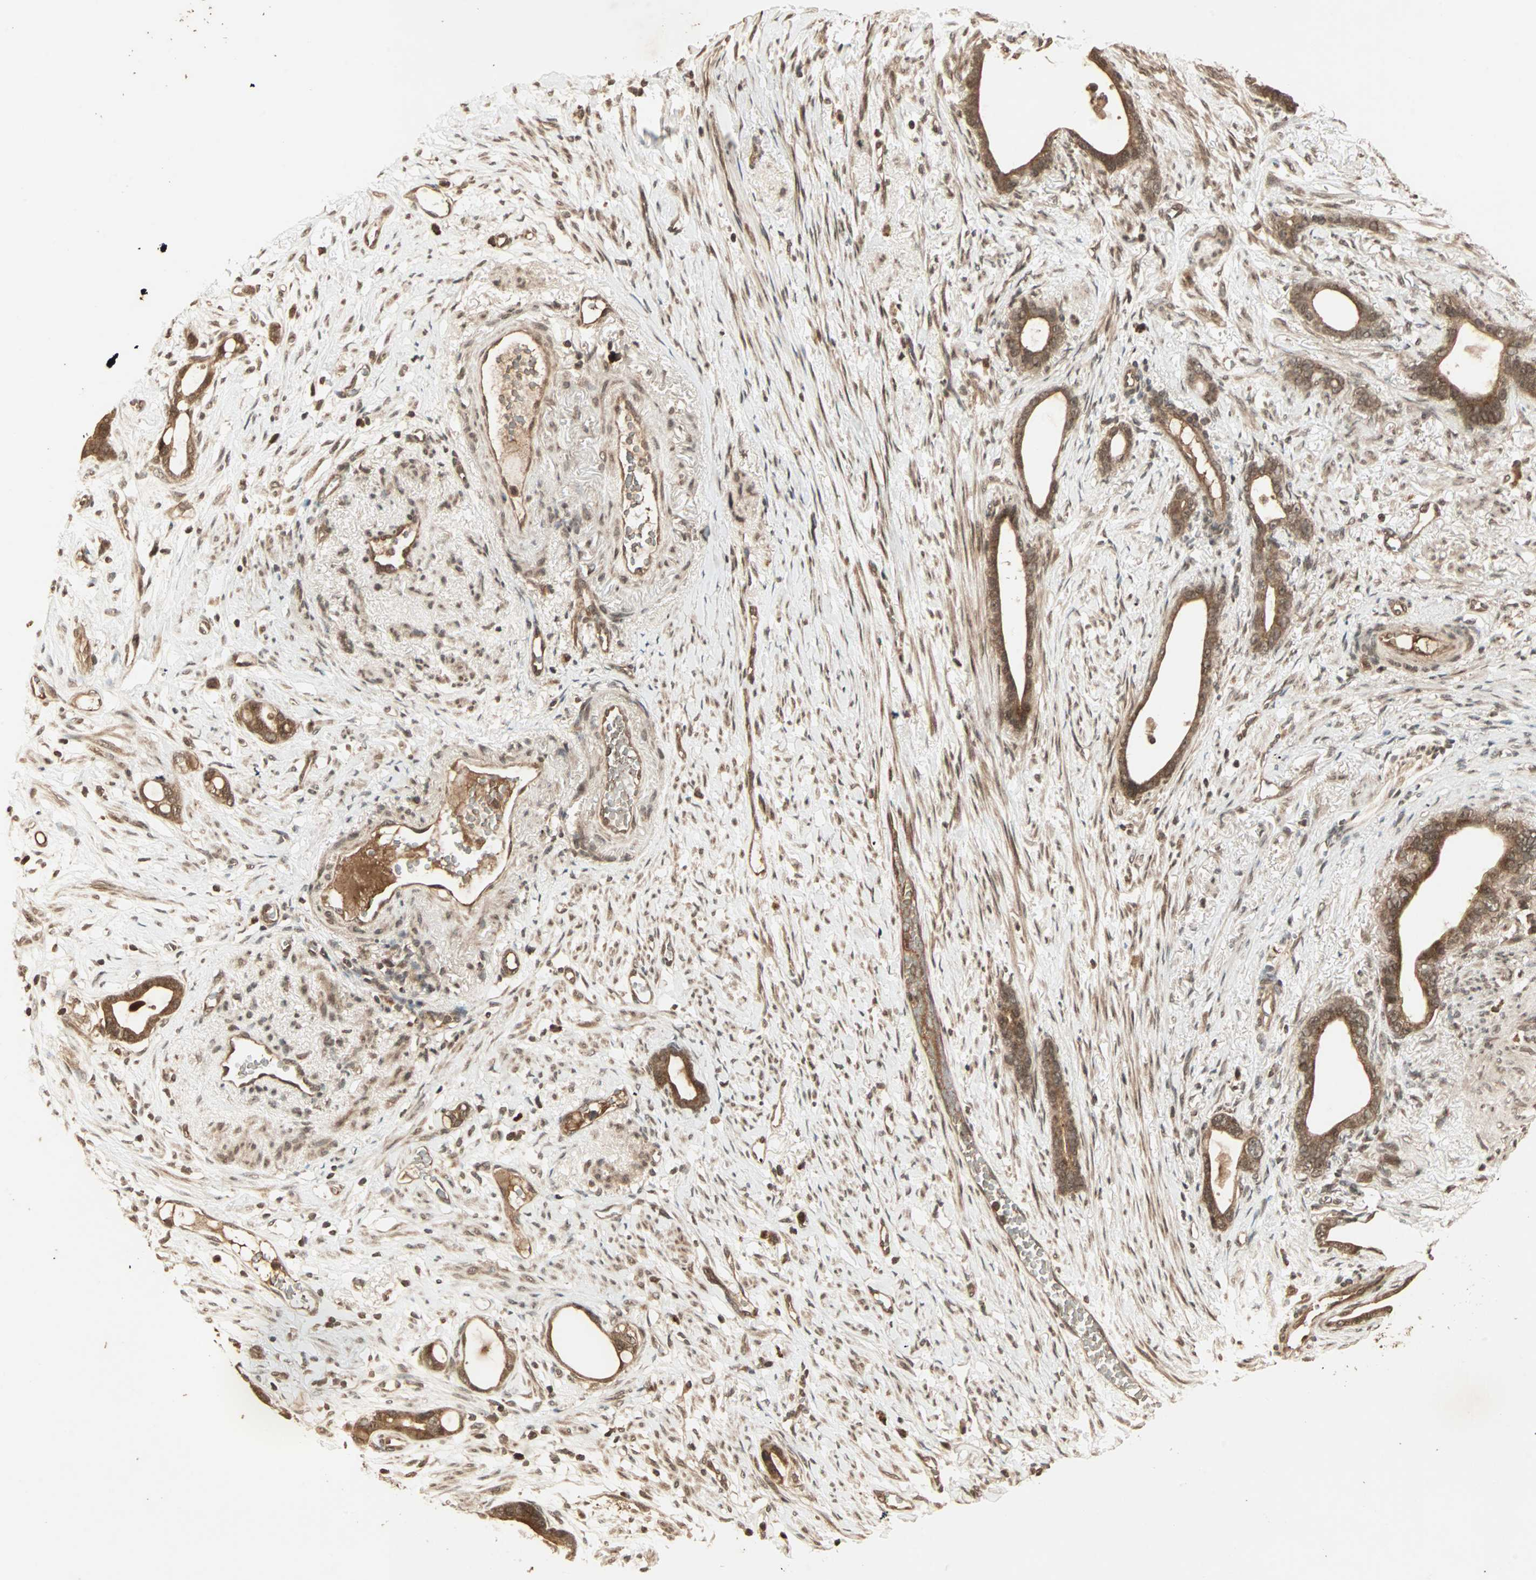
{"staining": {"intensity": "moderate", "quantity": ">75%", "location": "cytoplasmic/membranous,nuclear"}, "tissue": "stomach cancer", "cell_type": "Tumor cells", "image_type": "cancer", "snomed": [{"axis": "morphology", "description": "Adenocarcinoma, NOS"}, {"axis": "topography", "description": "Stomach"}], "caption": "High-power microscopy captured an IHC micrograph of stomach cancer, revealing moderate cytoplasmic/membranous and nuclear expression in about >75% of tumor cells.", "gene": "RFFL", "patient": {"sex": "female", "age": 75}}